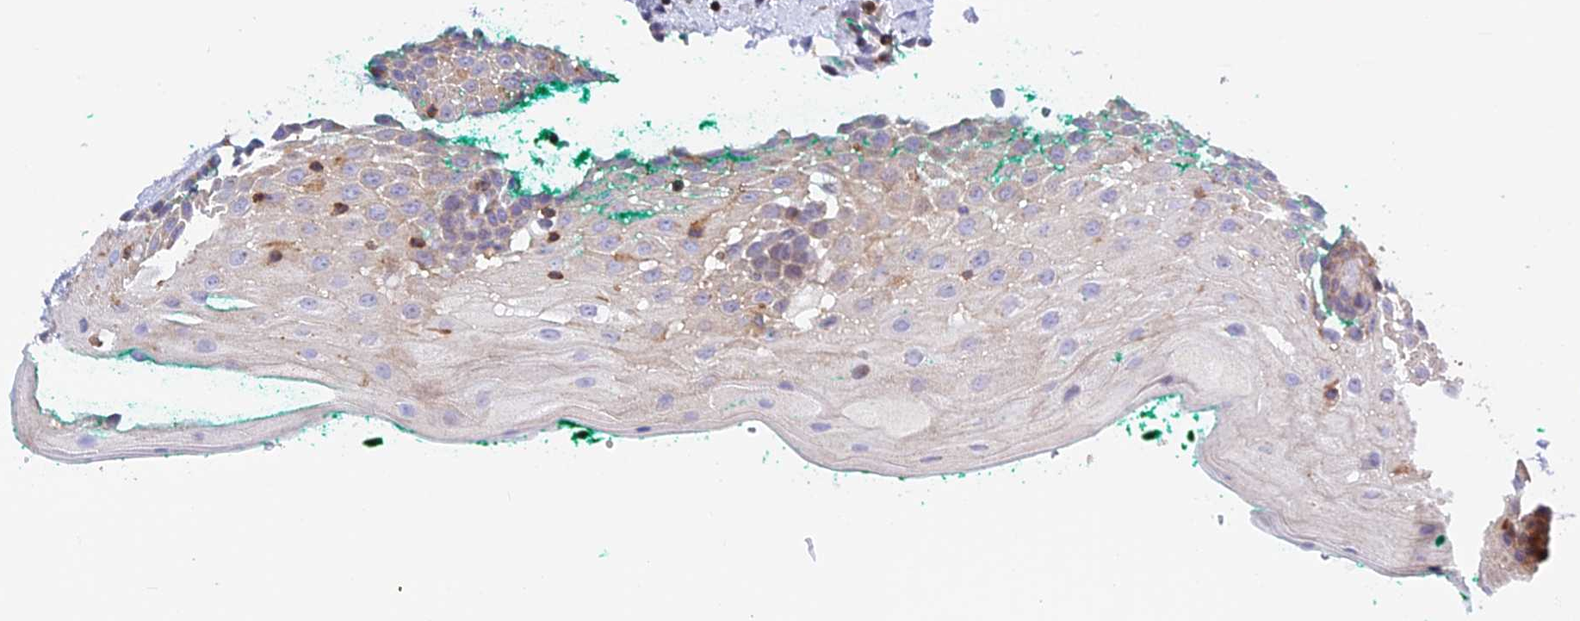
{"staining": {"intensity": "weak", "quantity": "25%-75%", "location": "cytoplasmic/membranous"}, "tissue": "oral mucosa", "cell_type": "Squamous epithelial cells", "image_type": "normal", "snomed": [{"axis": "morphology", "description": "Normal tissue, NOS"}, {"axis": "topography", "description": "Oral tissue"}], "caption": "DAB immunohistochemical staining of normal human oral mucosa shows weak cytoplasmic/membranous protein positivity in about 25%-75% of squamous epithelial cells. The staining was performed using DAB (3,3'-diaminobenzidine) to visualize the protein expression in brown, while the nuclei were stained in blue with hematoxylin (Magnification: 20x).", "gene": "PRIM1", "patient": {"sex": "female", "age": 70}}